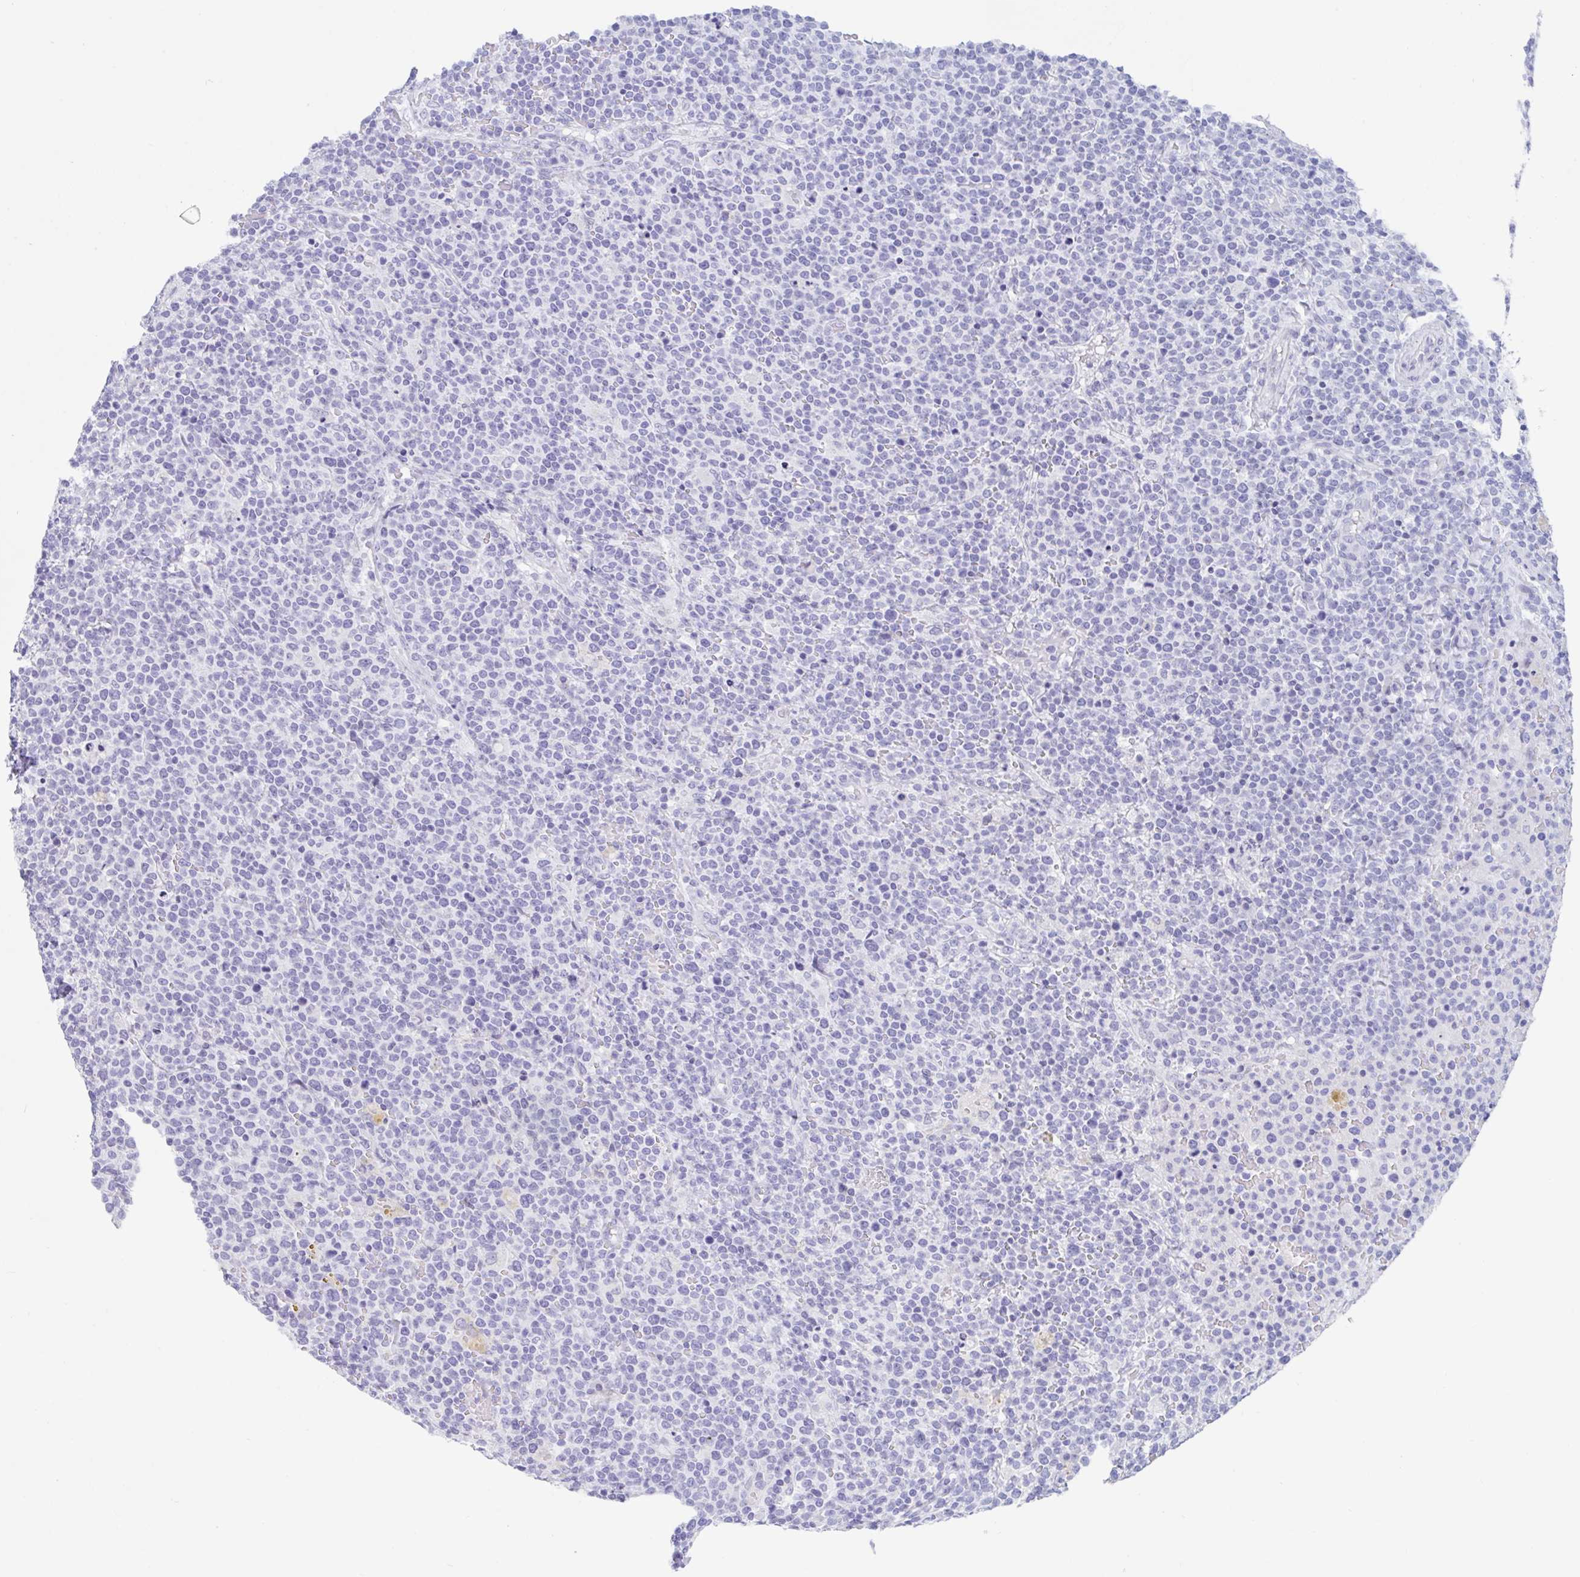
{"staining": {"intensity": "negative", "quantity": "none", "location": "none"}, "tissue": "lymphoma", "cell_type": "Tumor cells", "image_type": "cancer", "snomed": [{"axis": "morphology", "description": "Malignant lymphoma, non-Hodgkin's type, High grade"}, {"axis": "topography", "description": "Lymph node"}], "caption": "An immunohistochemistry image of lymphoma is shown. There is no staining in tumor cells of lymphoma.", "gene": "CDX4", "patient": {"sex": "male", "age": 61}}